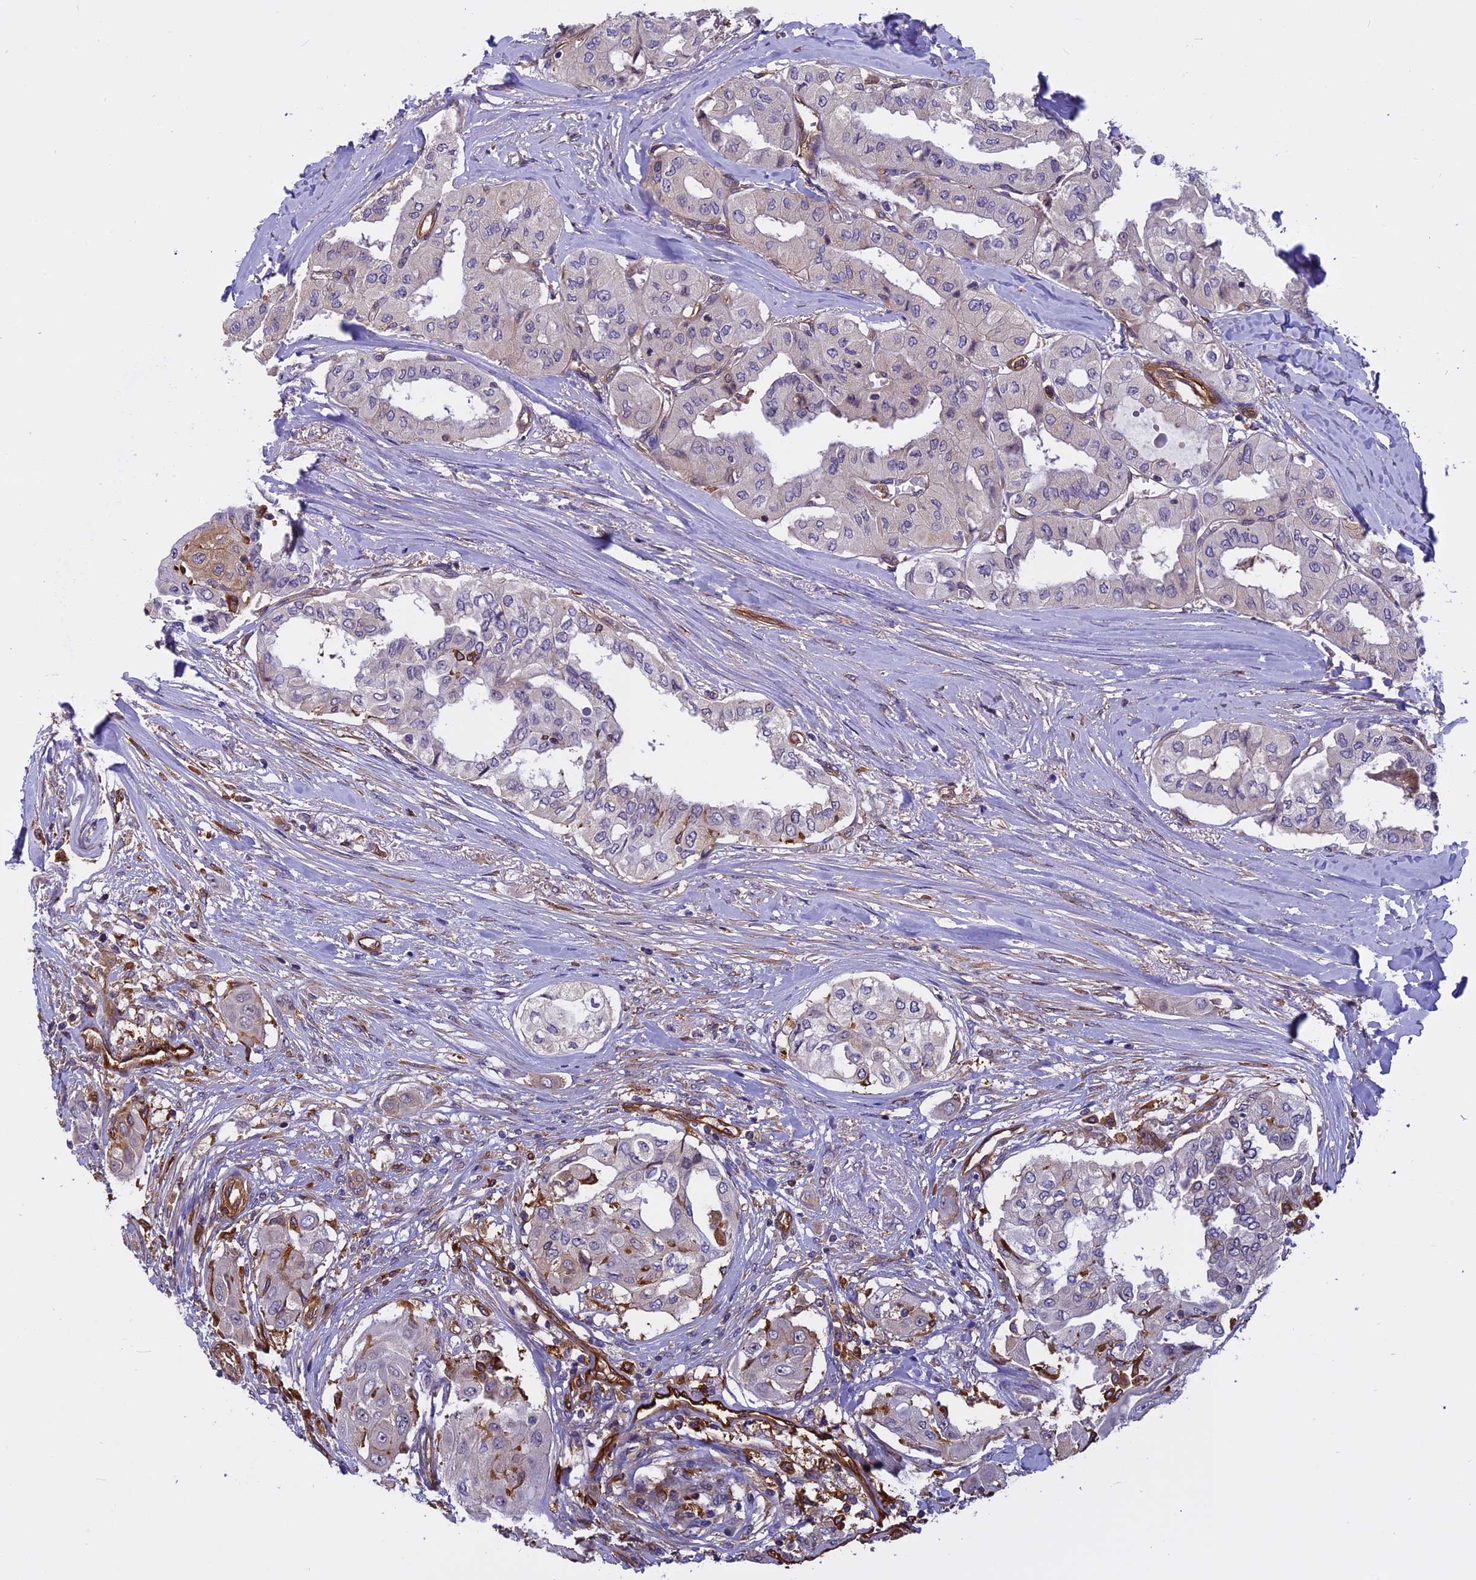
{"staining": {"intensity": "negative", "quantity": "none", "location": "none"}, "tissue": "thyroid cancer", "cell_type": "Tumor cells", "image_type": "cancer", "snomed": [{"axis": "morphology", "description": "Papillary adenocarcinoma, NOS"}, {"axis": "topography", "description": "Thyroid gland"}], "caption": "The photomicrograph shows no significant expression in tumor cells of thyroid cancer (papillary adenocarcinoma).", "gene": "EHBP1L1", "patient": {"sex": "female", "age": 59}}